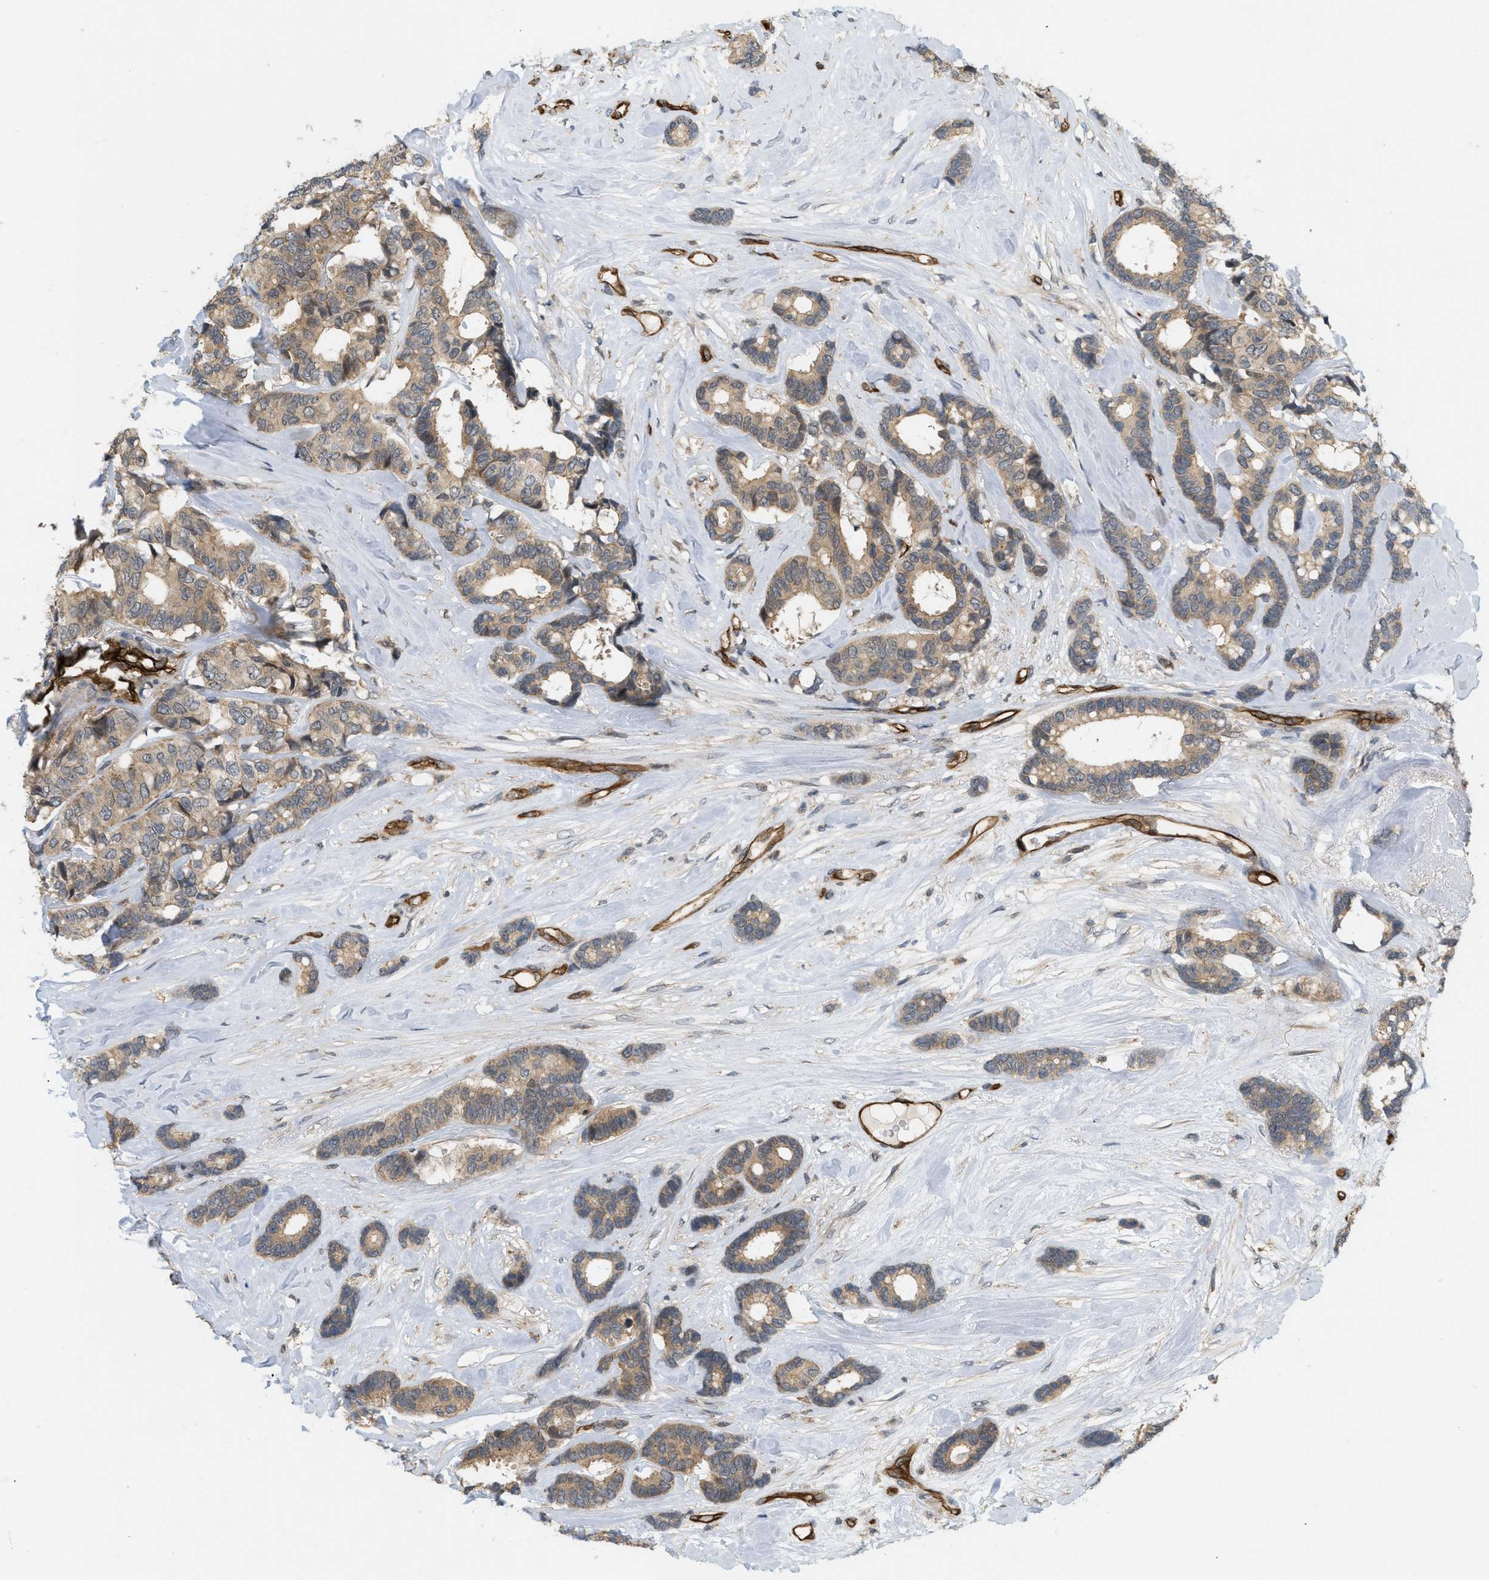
{"staining": {"intensity": "moderate", "quantity": ">75%", "location": "cytoplasmic/membranous"}, "tissue": "breast cancer", "cell_type": "Tumor cells", "image_type": "cancer", "snomed": [{"axis": "morphology", "description": "Duct carcinoma"}, {"axis": "topography", "description": "Breast"}], "caption": "Breast cancer (intraductal carcinoma) tissue demonstrates moderate cytoplasmic/membranous staining in about >75% of tumor cells, visualized by immunohistochemistry.", "gene": "PALMD", "patient": {"sex": "female", "age": 87}}